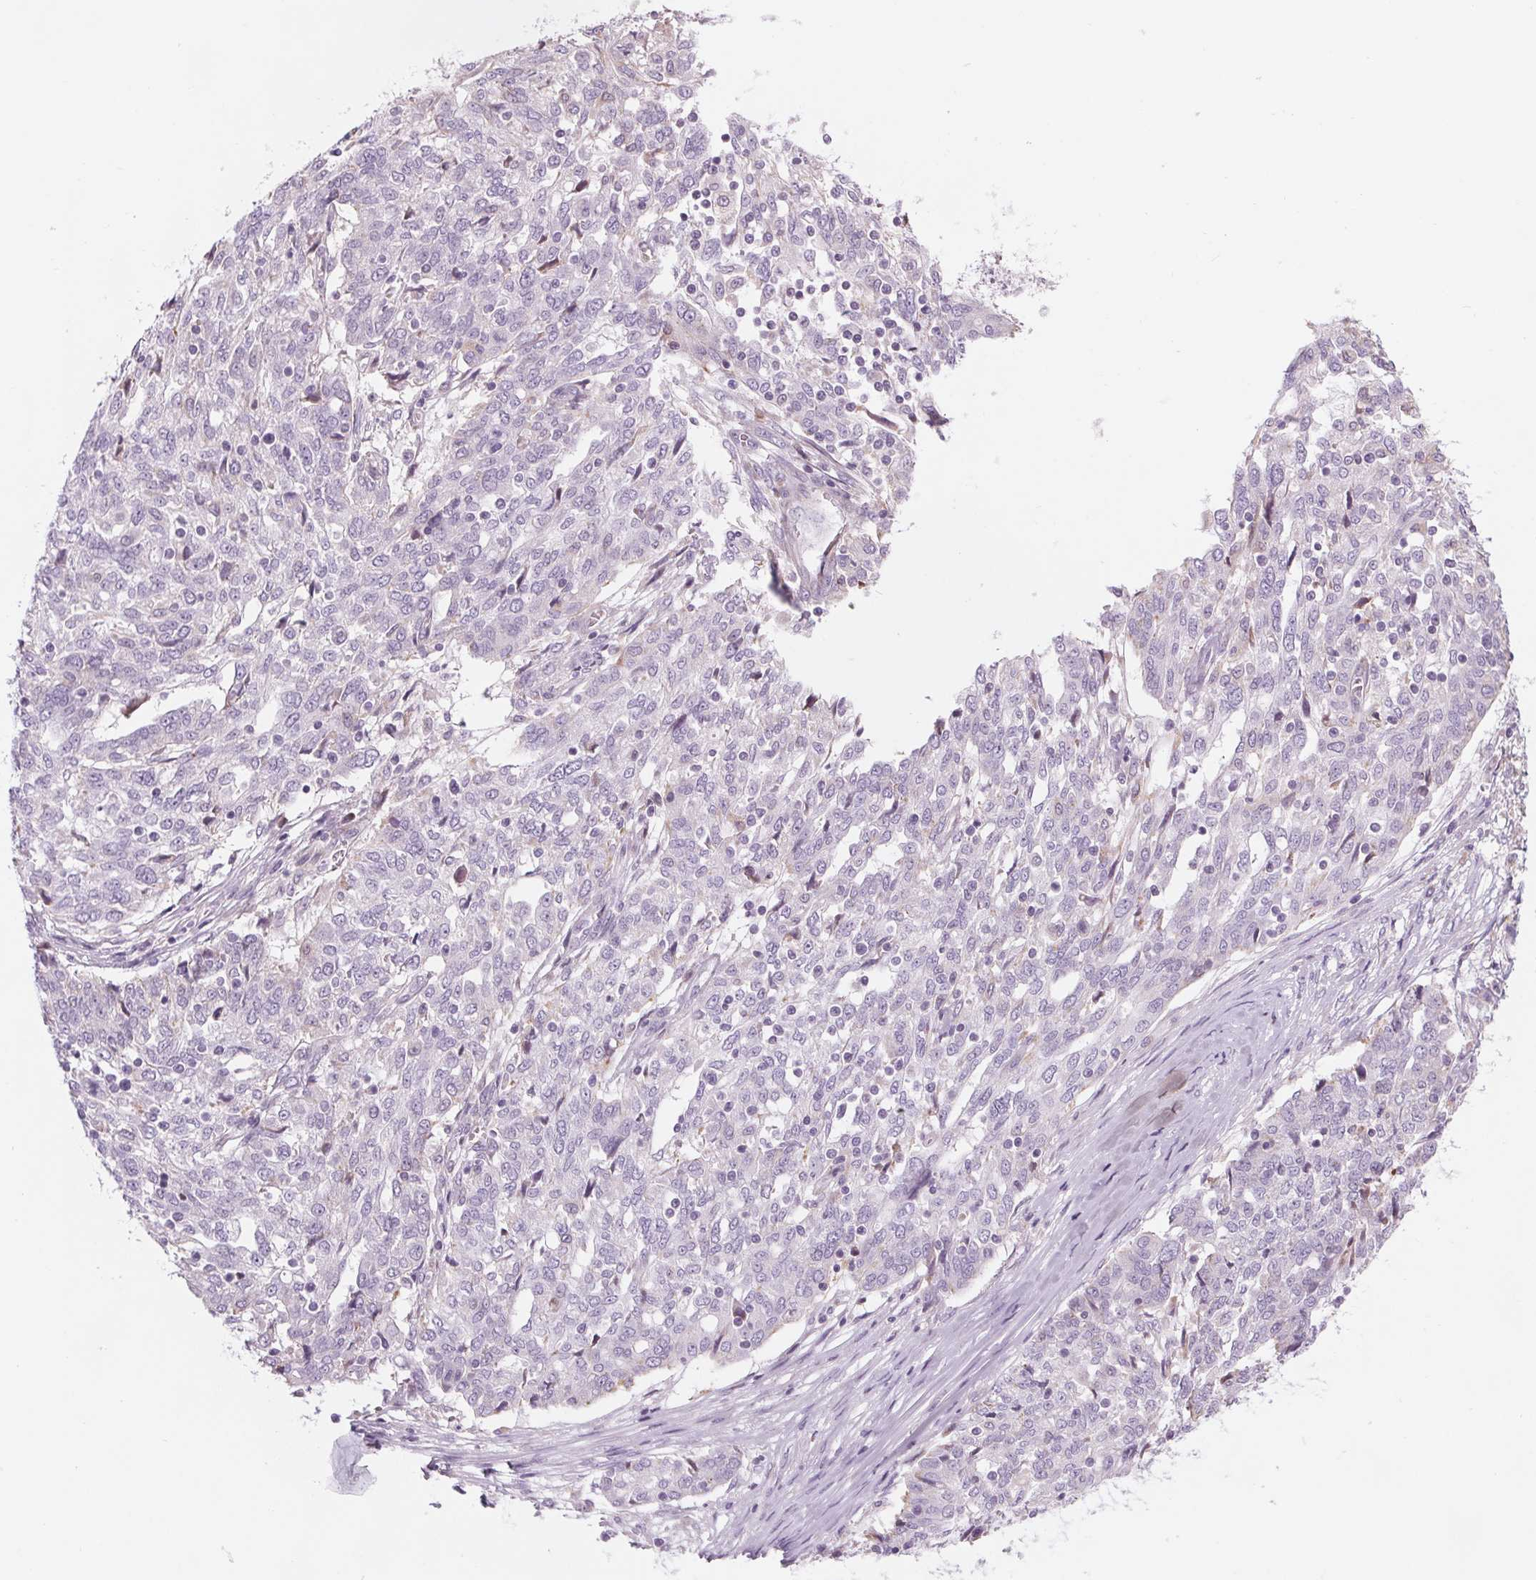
{"staining": {"intensity": "negative", "quantity": "none", "location": "none"}, "tissue": "ovarian cancer", "cell_type": "Tumor cells", "image_type": "cancer", "snomed": [{"axis": "morphology", "description": "Cystadenocarcinoma, serous, NOS"}, {"axis": "topography", "description": "Ovary"}], "caption": "Tumor cells are negative for brown protein staining in ovarian serous cystadenocarcinoma.", "gene": "SAMD5", "patient": {"sex": "female", "age": 67}}